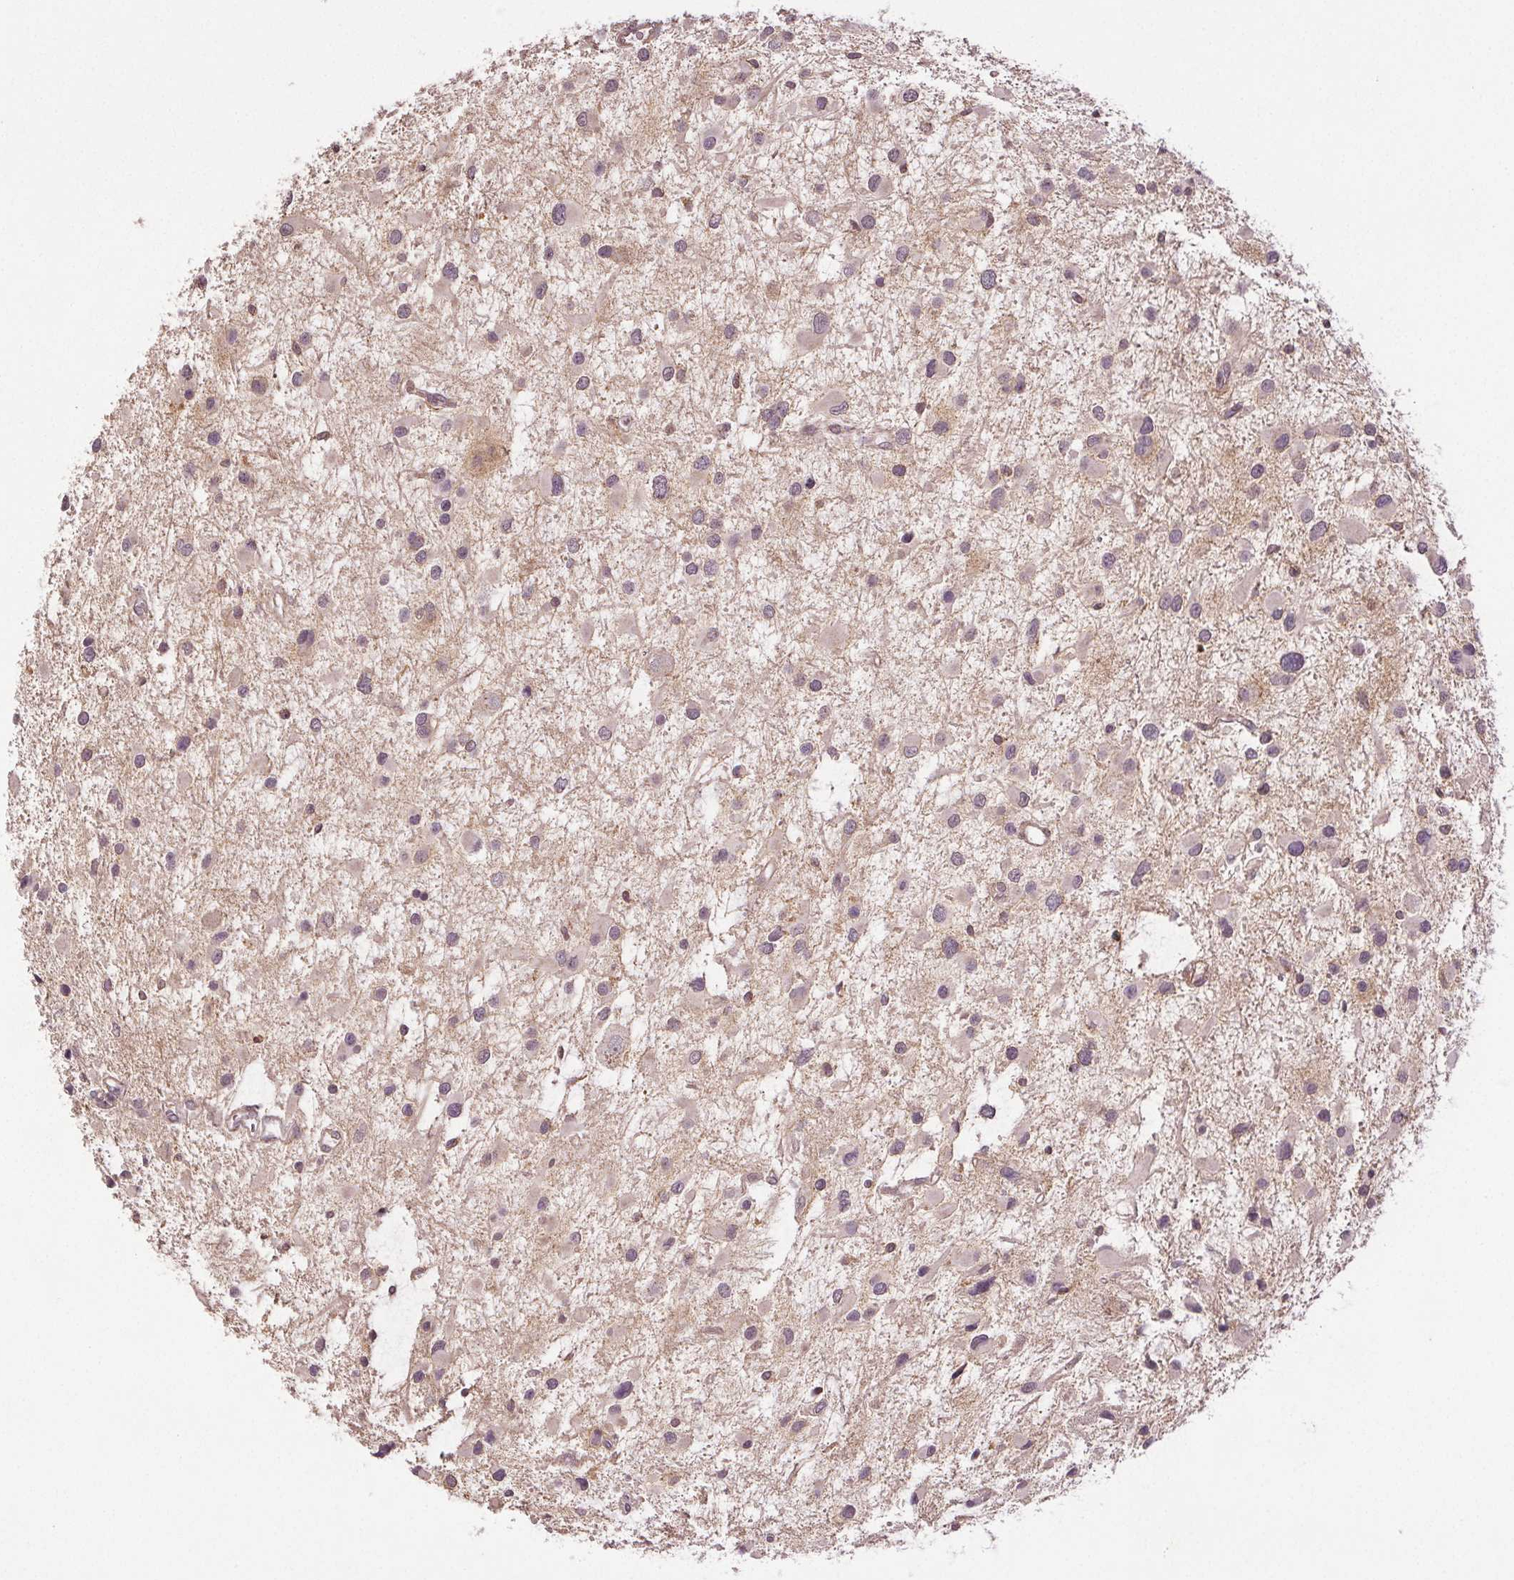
{"staining": {"intensity": "negative", "quantity": "none", "location": "none"}, "tissue": "glioma", "cell_type": "Tumor cells", "image_type": "cancer", "snomed": [{"axis": "morphology", "description": "Glioma, malignant, Low grade"}, {"axis": "topography", "description": "Brain"}], "caption": "This is a histopathology image of IHC staining of glioma, which shows no expression in tumor cells. (DAB immunohistochemistry (IHC) with hematoxylin counter stain).", "gene": "EPHB3", "patient": {"sex": "female", "age": 32}}